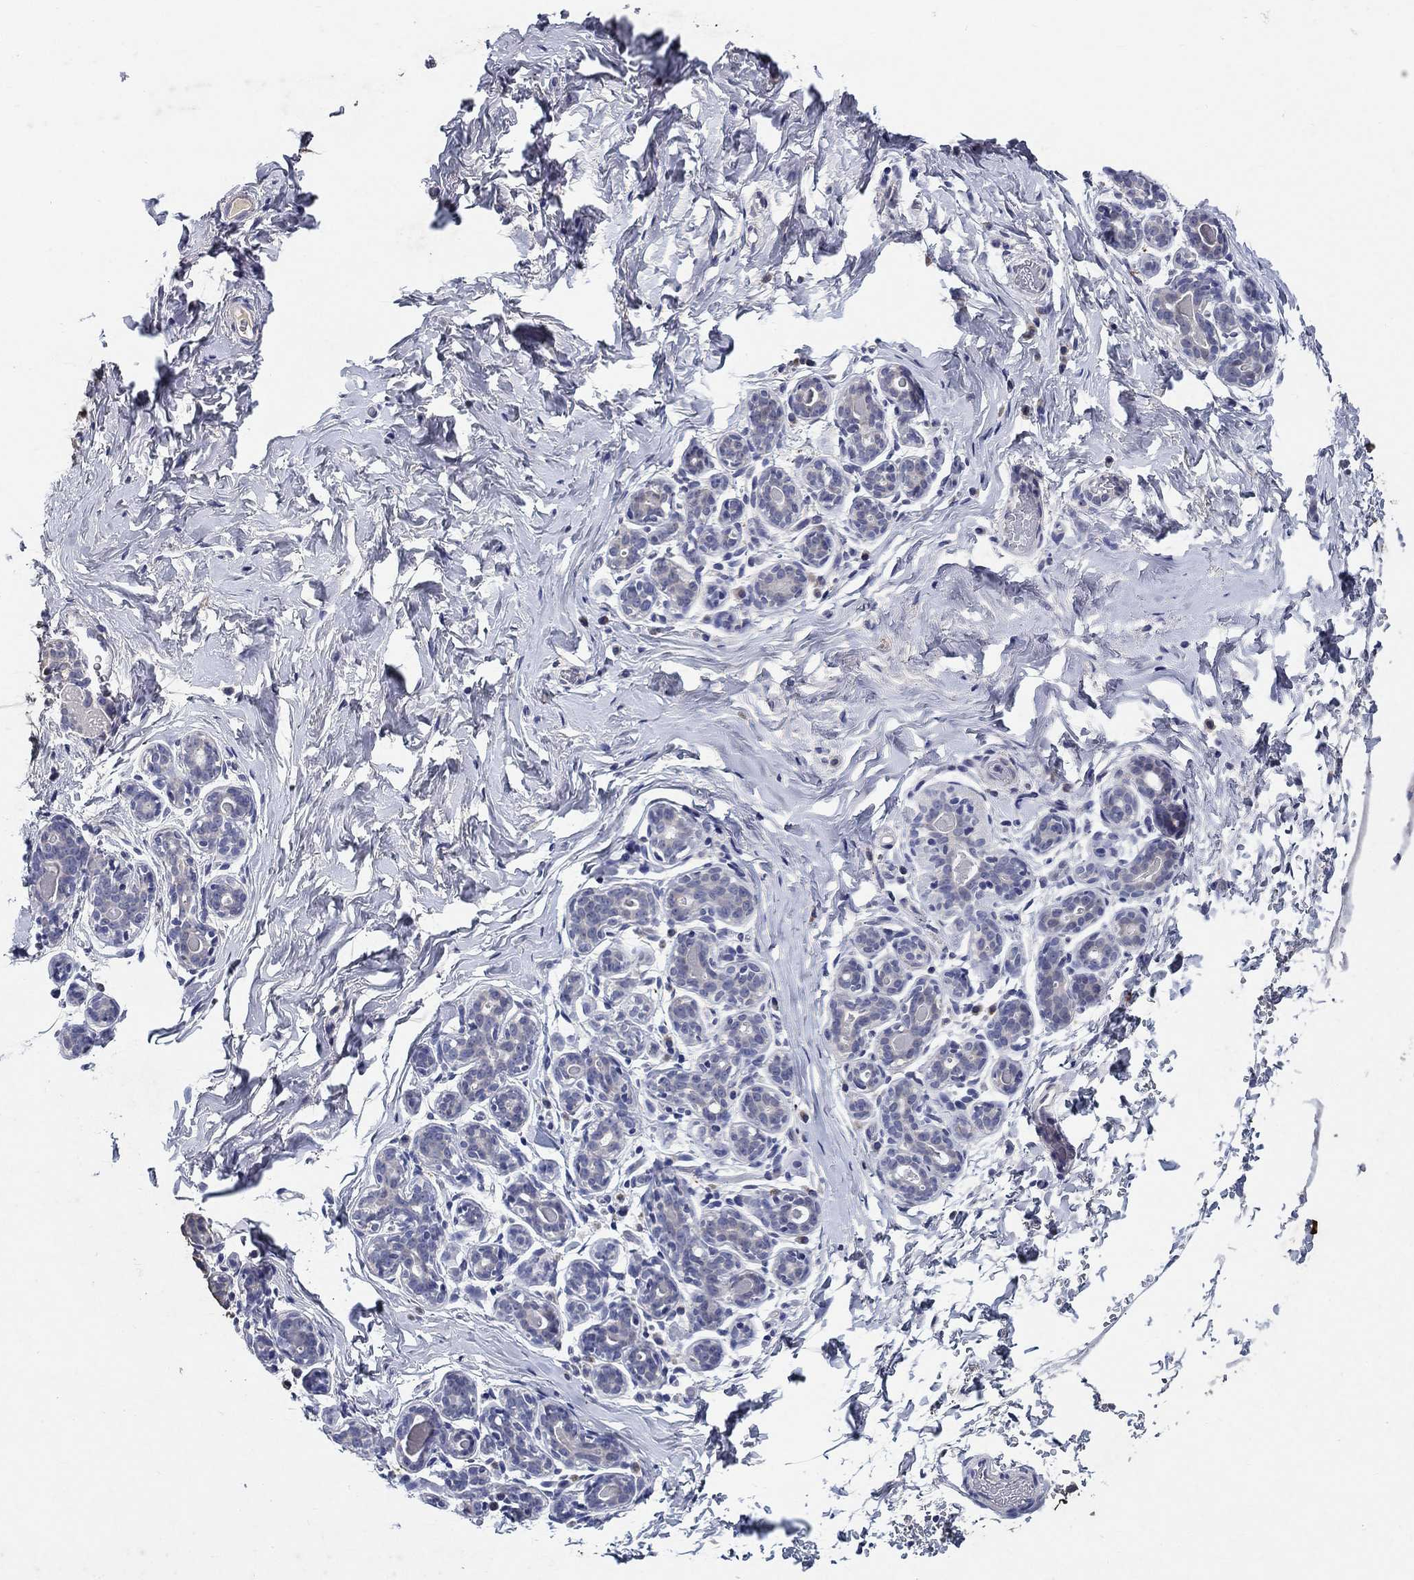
{"staining": {"intensity": "negative", "quantity": "none", "location": "none"}, "tissue": "breast", "cell_type": "Adipocytes", "image_type": "normal", "snomed": [{"axis": "morphology", "description": "Normal tissue, NOS"}, {"axis": "topography", "description": "Skin"}, {"axis": "topography", "description": "Breast"}], "caption": "The IHC photomicrograph has no significant expression in adipocytes of breast. Brightfield microscopy of immunohistochemistry stained with DAB (3,3'-diaminobenzidine) (brown) and hematoxylin (blue), captured at high magnification.", "gene": "PROZ", "patient": {"sex": "female", "age": 43}}